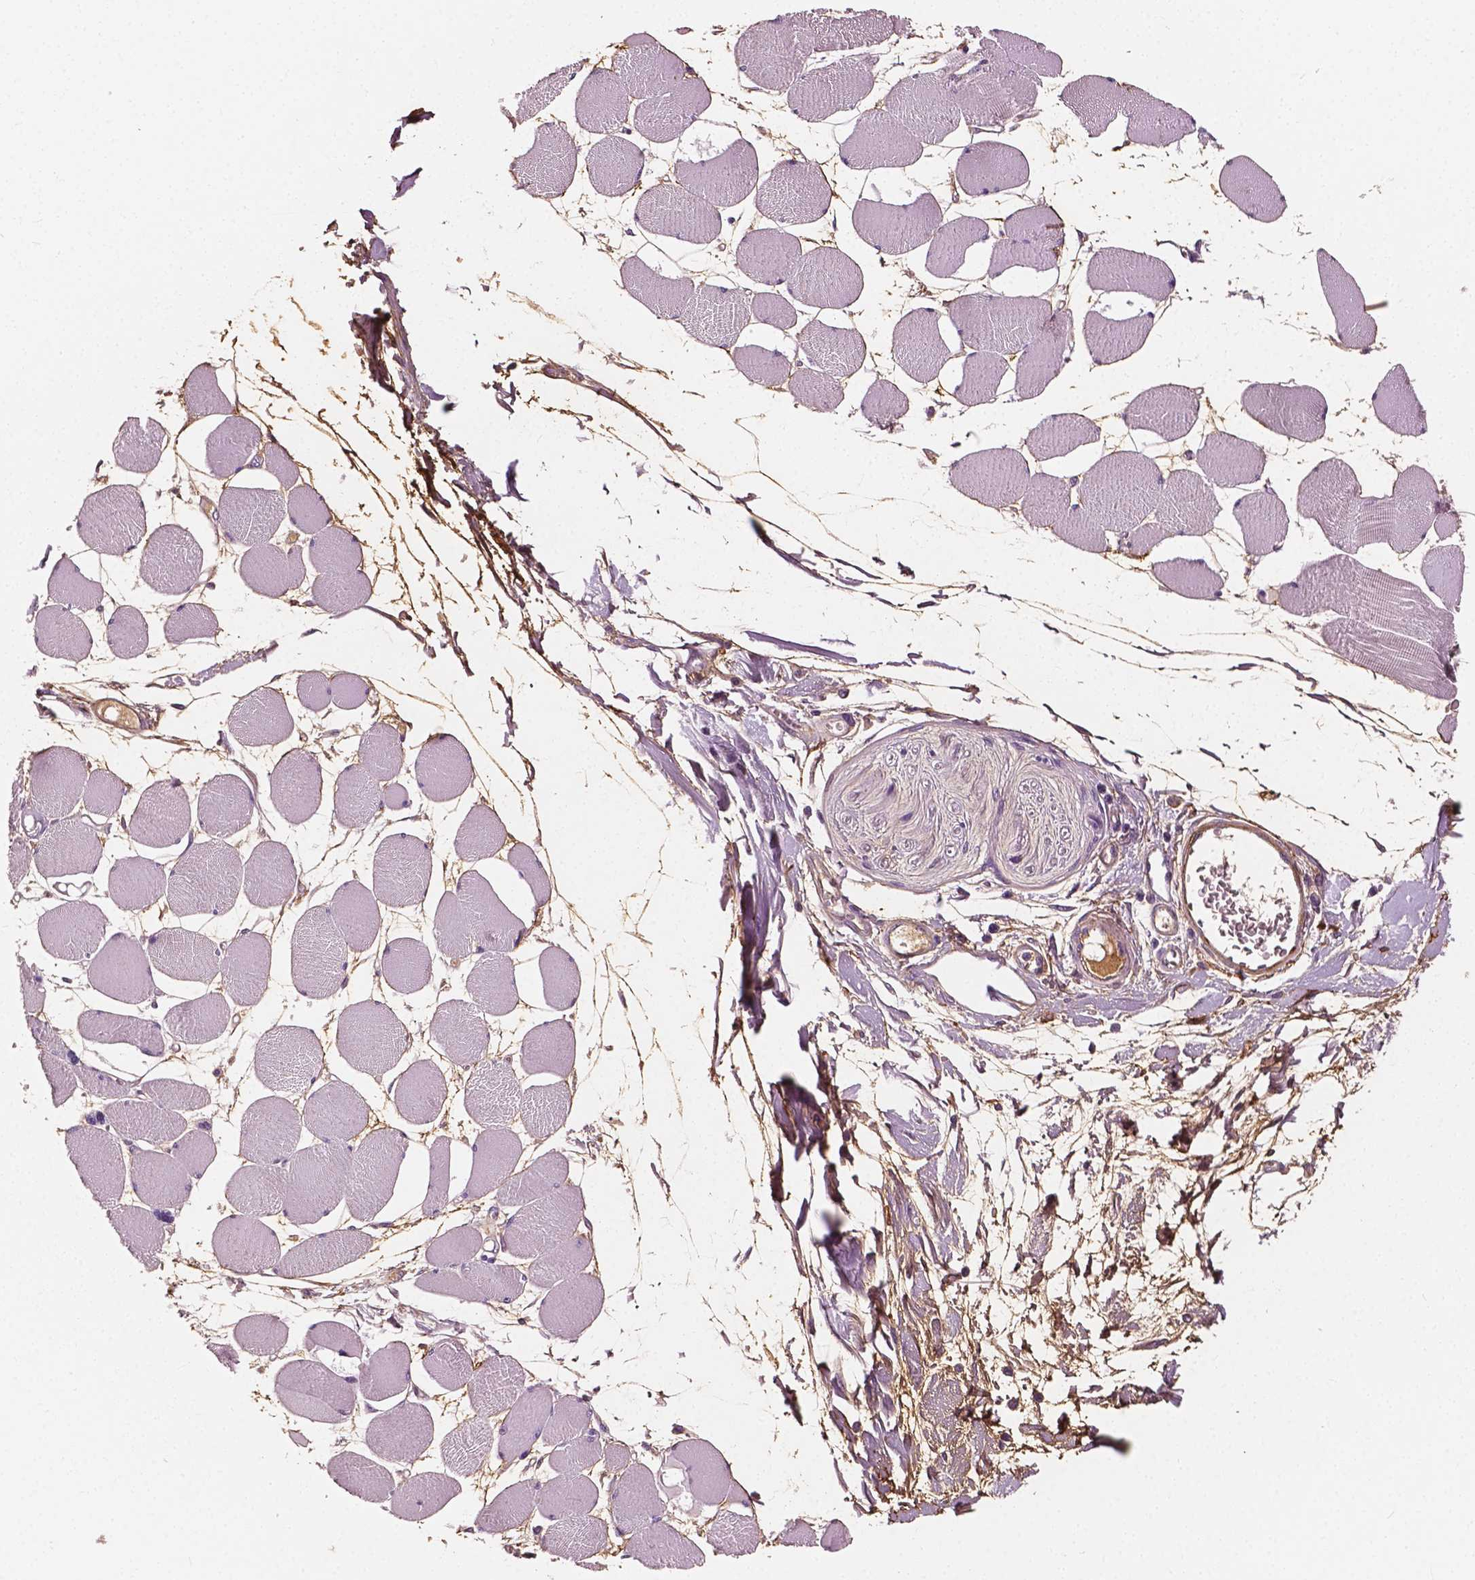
{"staining": {"intensity": "negative", "quantity": "none", "location": "none"}, "tissue": "skeletal muscle", "cell_type": "Myocytes", "image_type": "normal", "snomed": [{"axis": "morphology", "description": "Normal tissue, NOS"}, {"axis": "topography", "description": "Skeletal muscle"}], "caption": "The photomicrograph displays no staining of myocytes in normal skeletal muscle.", "gene": "FBLN1", "patient": {"sex": "female", "age": 75}}